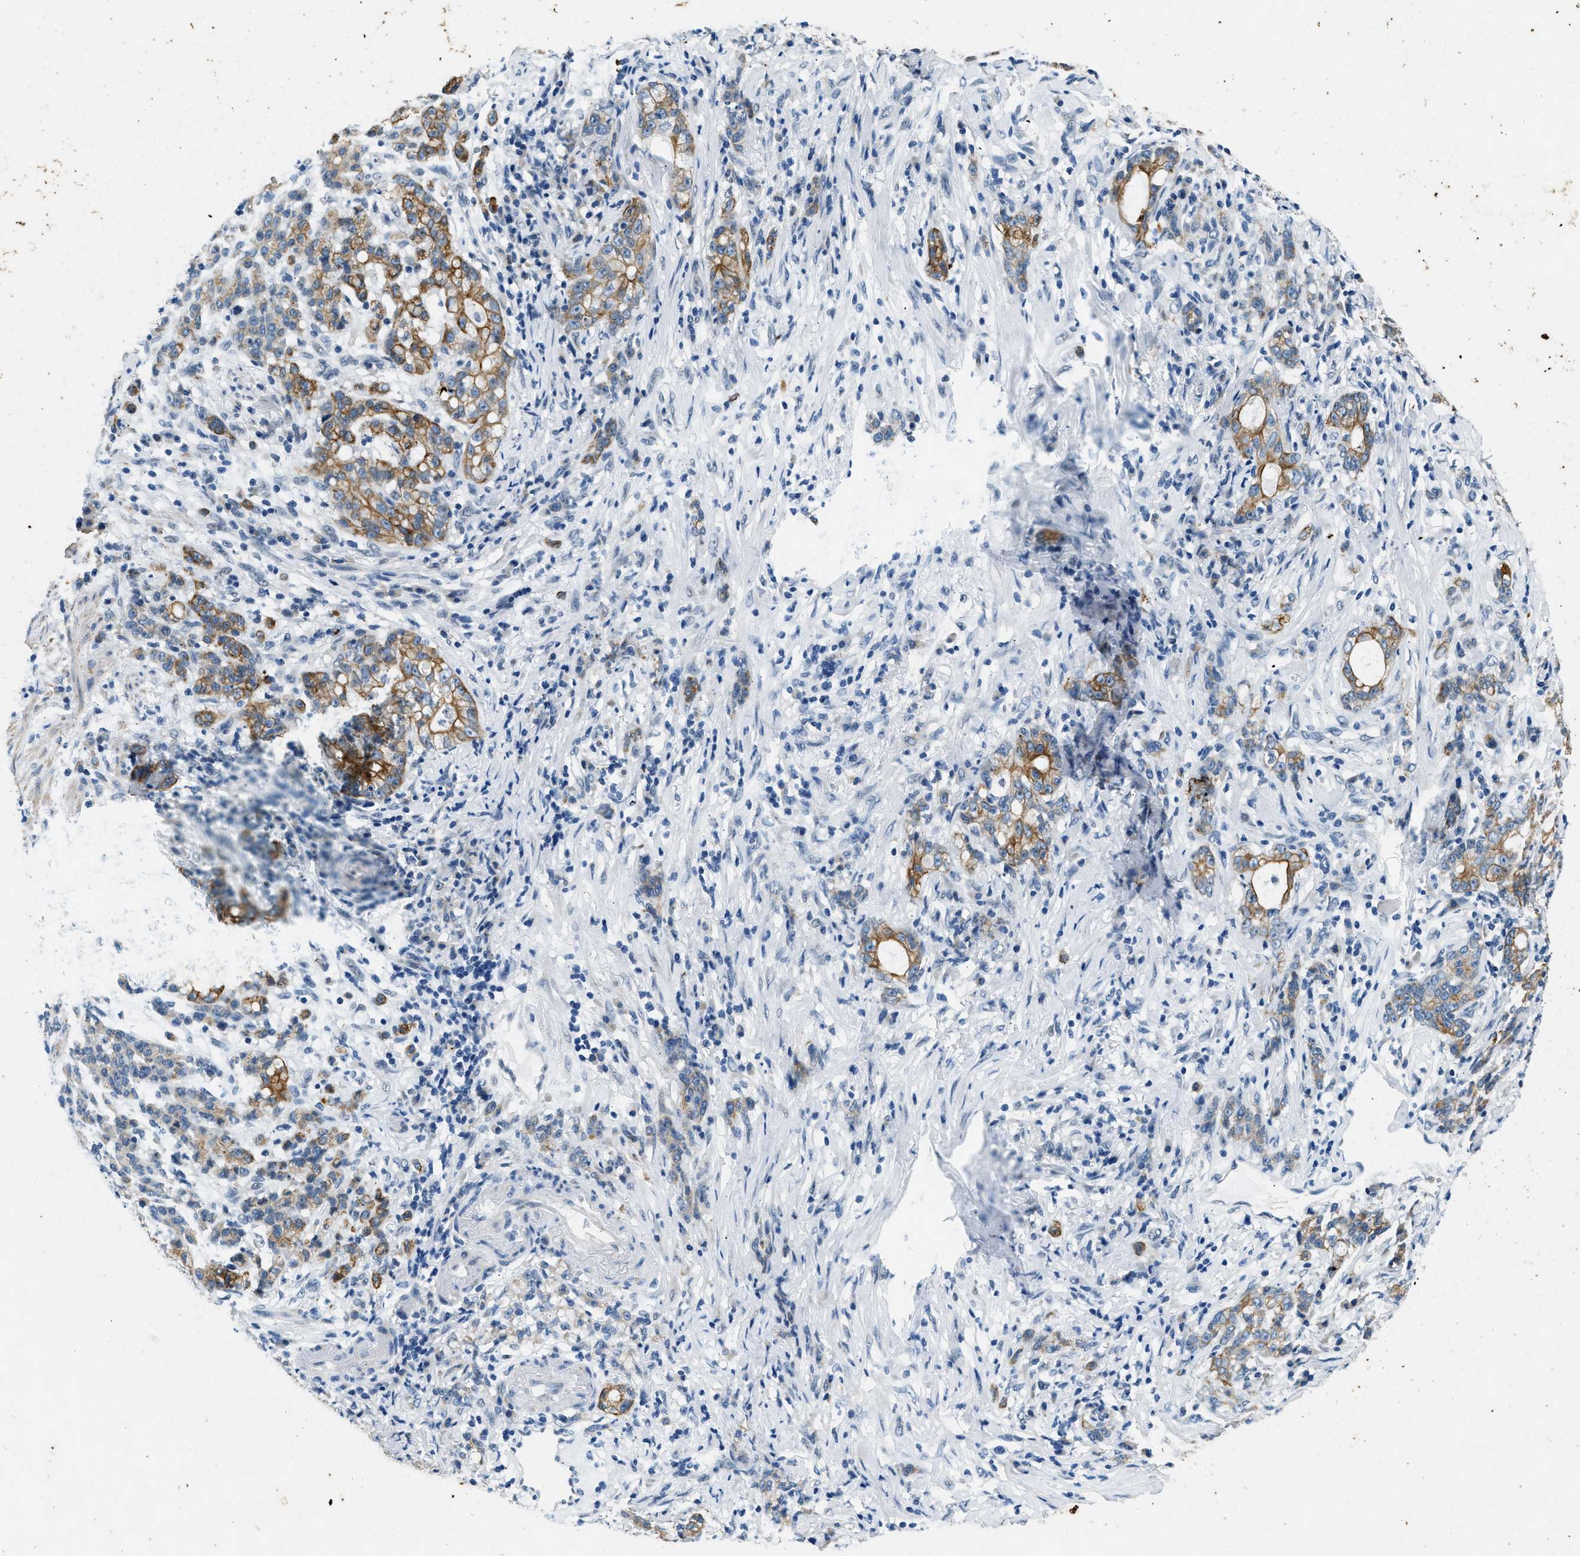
{"staining": {"intensity": "moderate", "quantity": "25%-75%", "location": "cytoplasmic/membranous"}, "tissue": "stomach cancer", "cell_type": "Tumor cells", "image_type": "cancer", "snomed": [{"axis": "morphology", "description": "Adenocarcinoma, NOS"}, {"axis": "topography", "description": "Stomach, lower"}], "caption": "Moderate cytoplasmic/membranous staining for a protein is seen in about 25%-75% of tumor cells of stomach cancer using immunohistochemistry.", "gene": "CFAP20", "patient": {"sex": "male", "age": 88}}